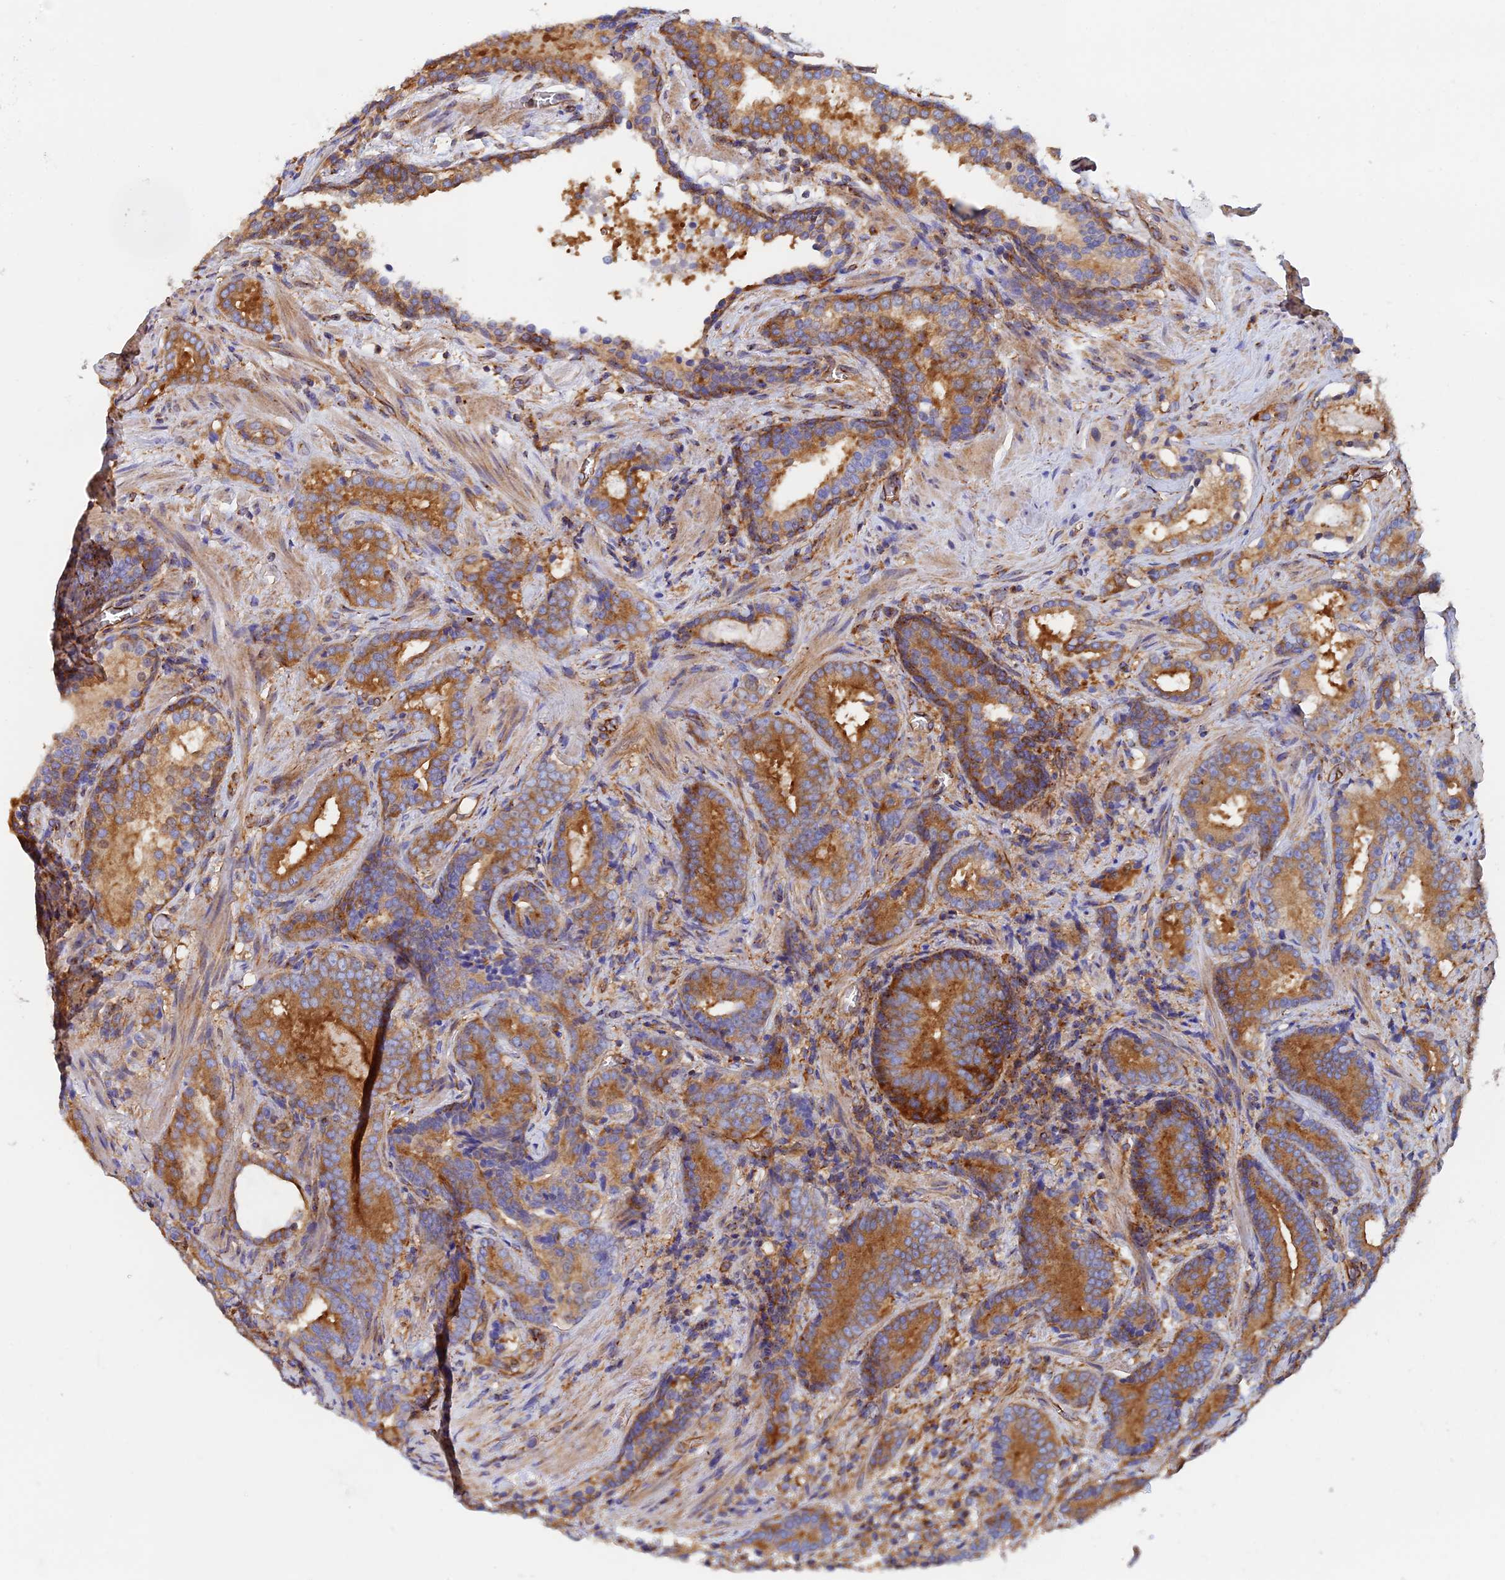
{"staining": {"intensity": "strong", "quantity": "25%-75%", "location": "cytoplasmic/membranous"}, "tissue": "prostate cancer", "cell_type": "Tumor cells", "image_type": "cancer", "snomed": [{"axis": "morphology", "description": "Adenocarcinoma, Low grade"}, {"axis": "topography", "description": "Prostate"}], "caption": "The photomicrograph reveals immunohistochemical staining of prostate cancer (low-grade adenocarcinoma). There is strong cytoplasmic/membranous expression is seen in approximately 25%-75% of tumor cells.", "gene": "DCTN2", "patient": {"sex": "male", "age": 58}}